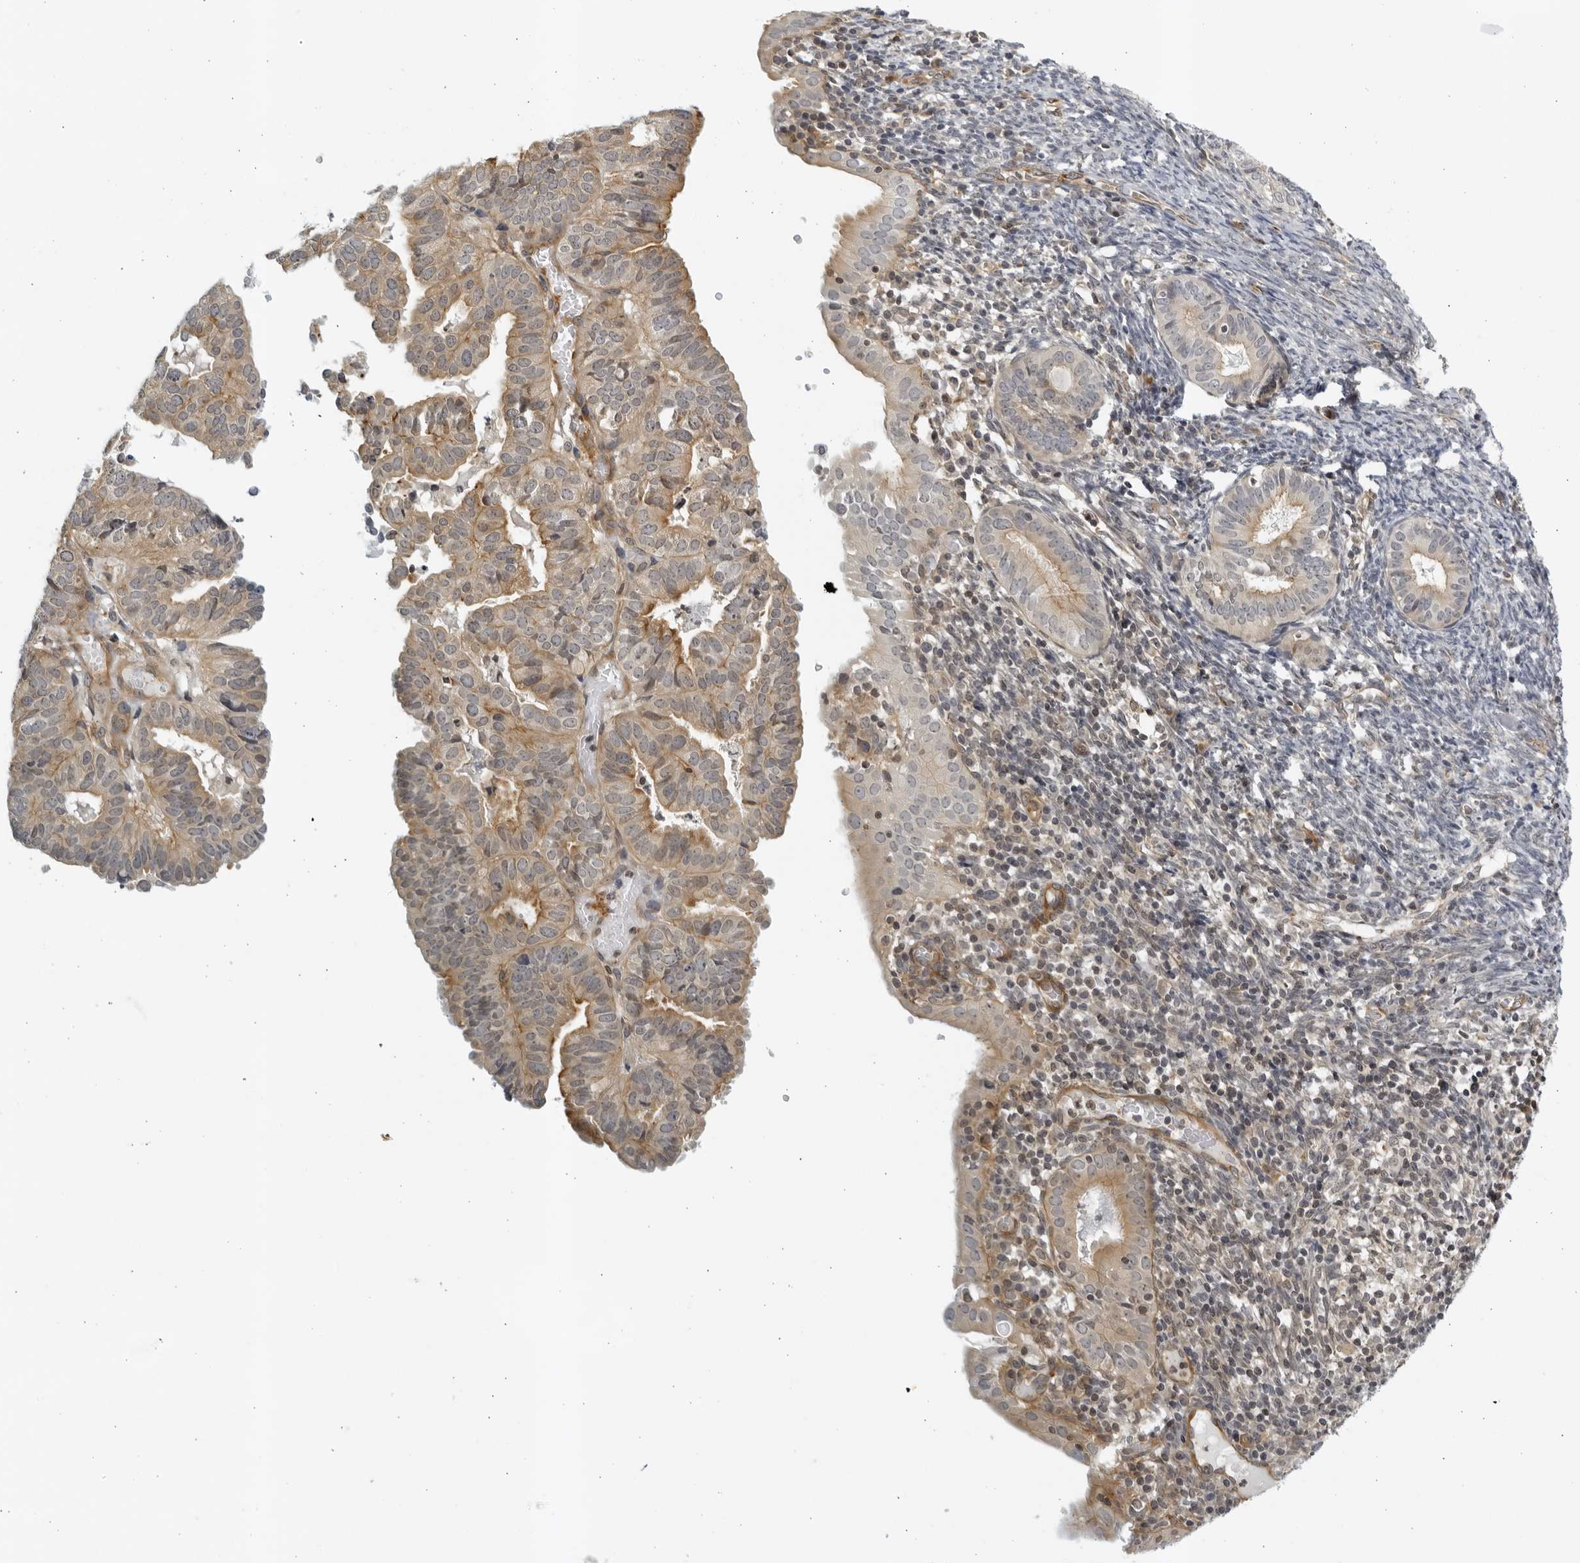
{"staining": {"intensity": "weak", "quantity": ">75%", "location": "cytoplasmic/membranous"}, "tissue": "endometrial cancer", "cell_type": "Tumor cells", "image_type": "cancer", "snomed": [{"axis": "morphology", "description": "Adenocarcinoma, NOS"}, {"axis": "topography", "description": "Uterus"}], "caption": "Weak cytoplasmic/membranous expression is identified in approximately >75% of tumor cells in adenocarcinoma (endometrial). (Stains: DAB (3,3'-diaminobenzidine) in brown, nuclei in blue, Microscopy: brightfield microscopy at high magnification).", "gene": "SERTAD4", "patient": {"sex": "female", "age": 77}}